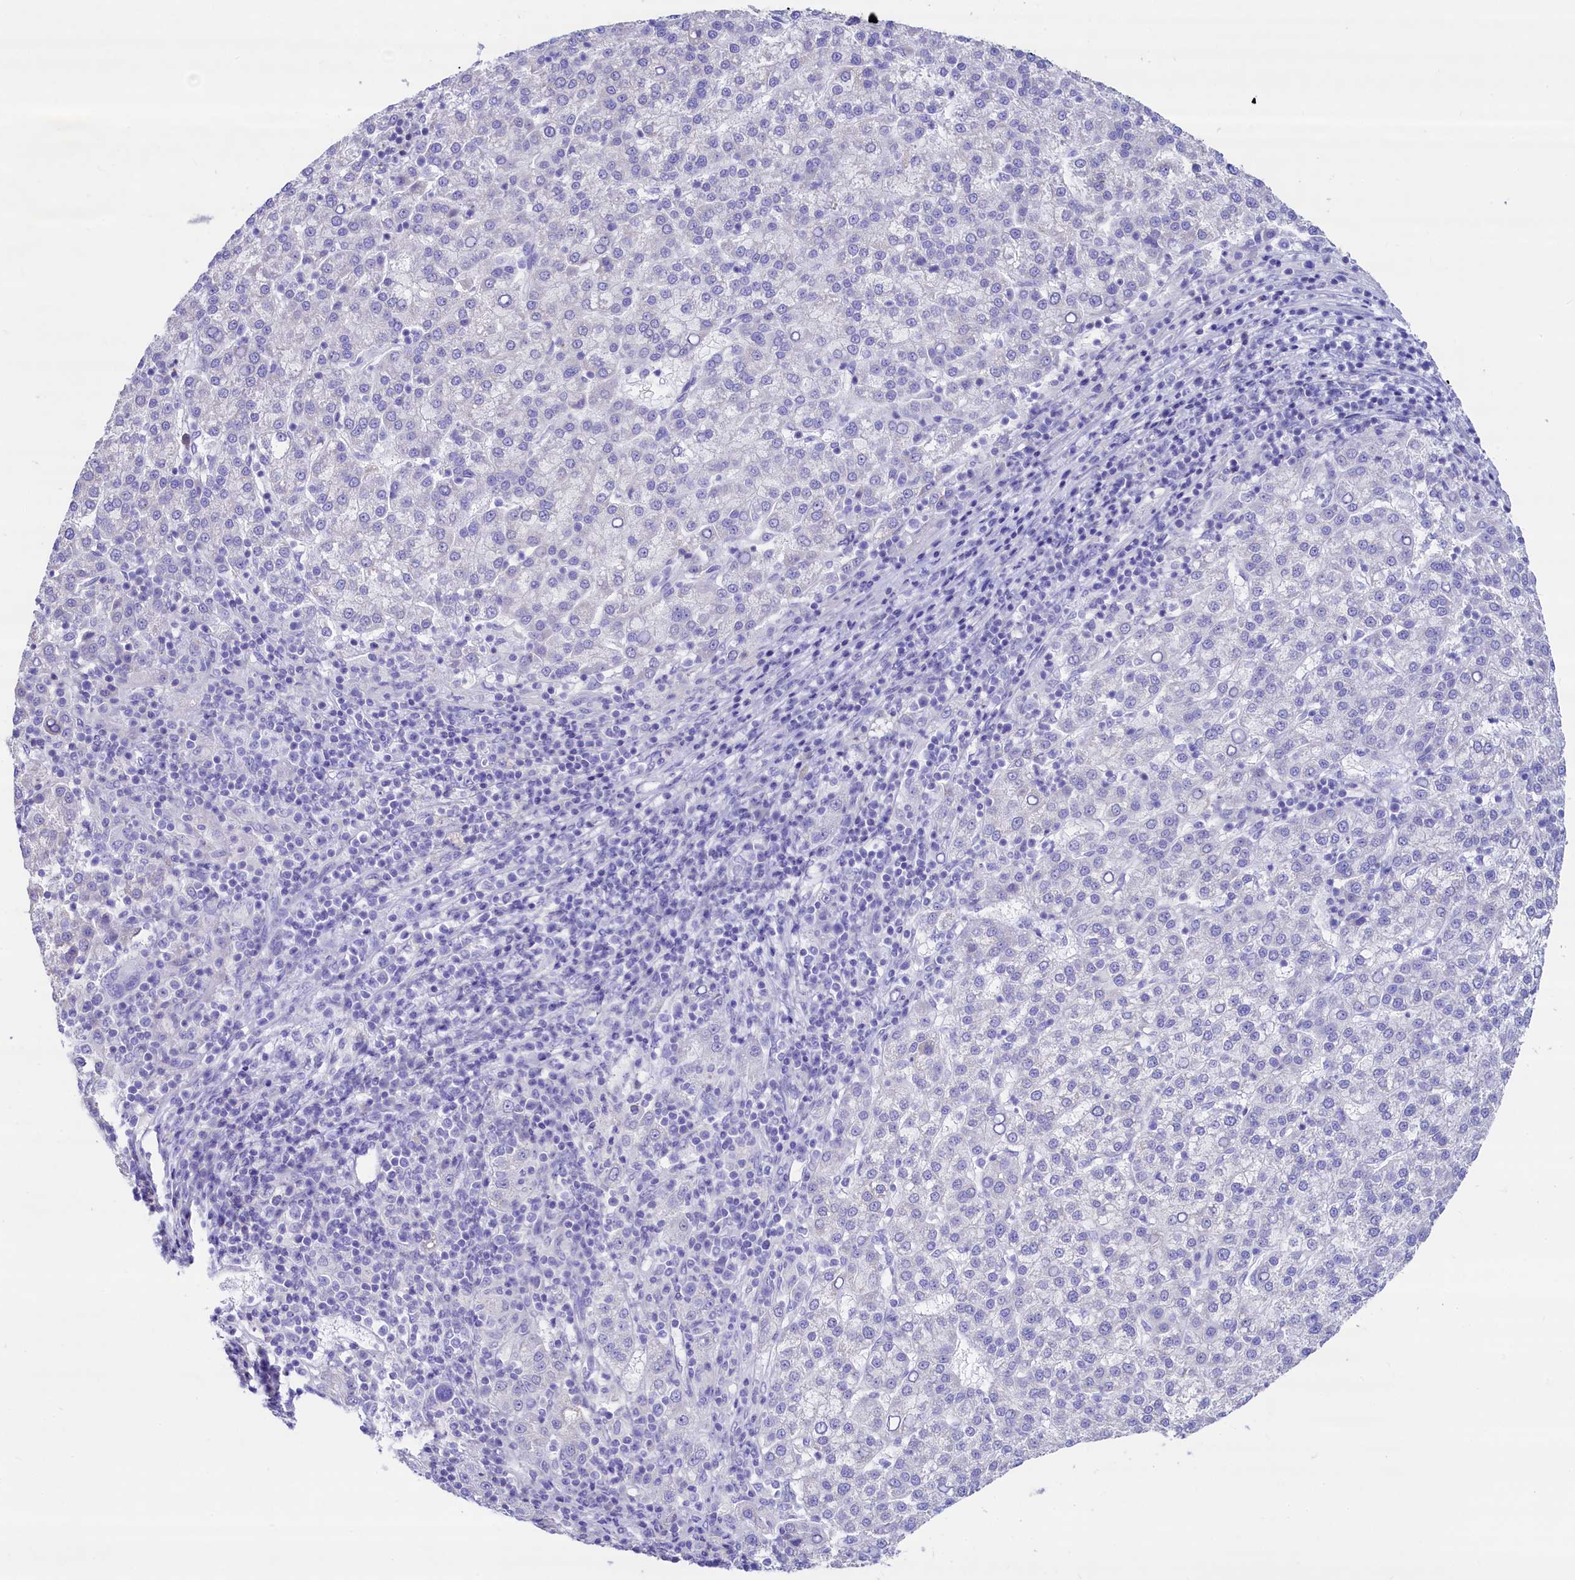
{"staining": {"intensity": "negative", "quantity": "none", "location": "none"}, "tissue": "liver cancer", "cell_type": "Tumor cells", "image_type": "cancer", "snomed": [{"axis": "morphology", "description": "Carcinoma, Hepatocellular, NOS"}, {"axis": "topography", "description": "Liver"}], "caption": "This is an immunohistochemistry (IHC) photomicrograph of human liver cancer. There is no positivity in tumor cells.", "gene": "RBP3", "patient": {"sex": "female", "age": 58}}